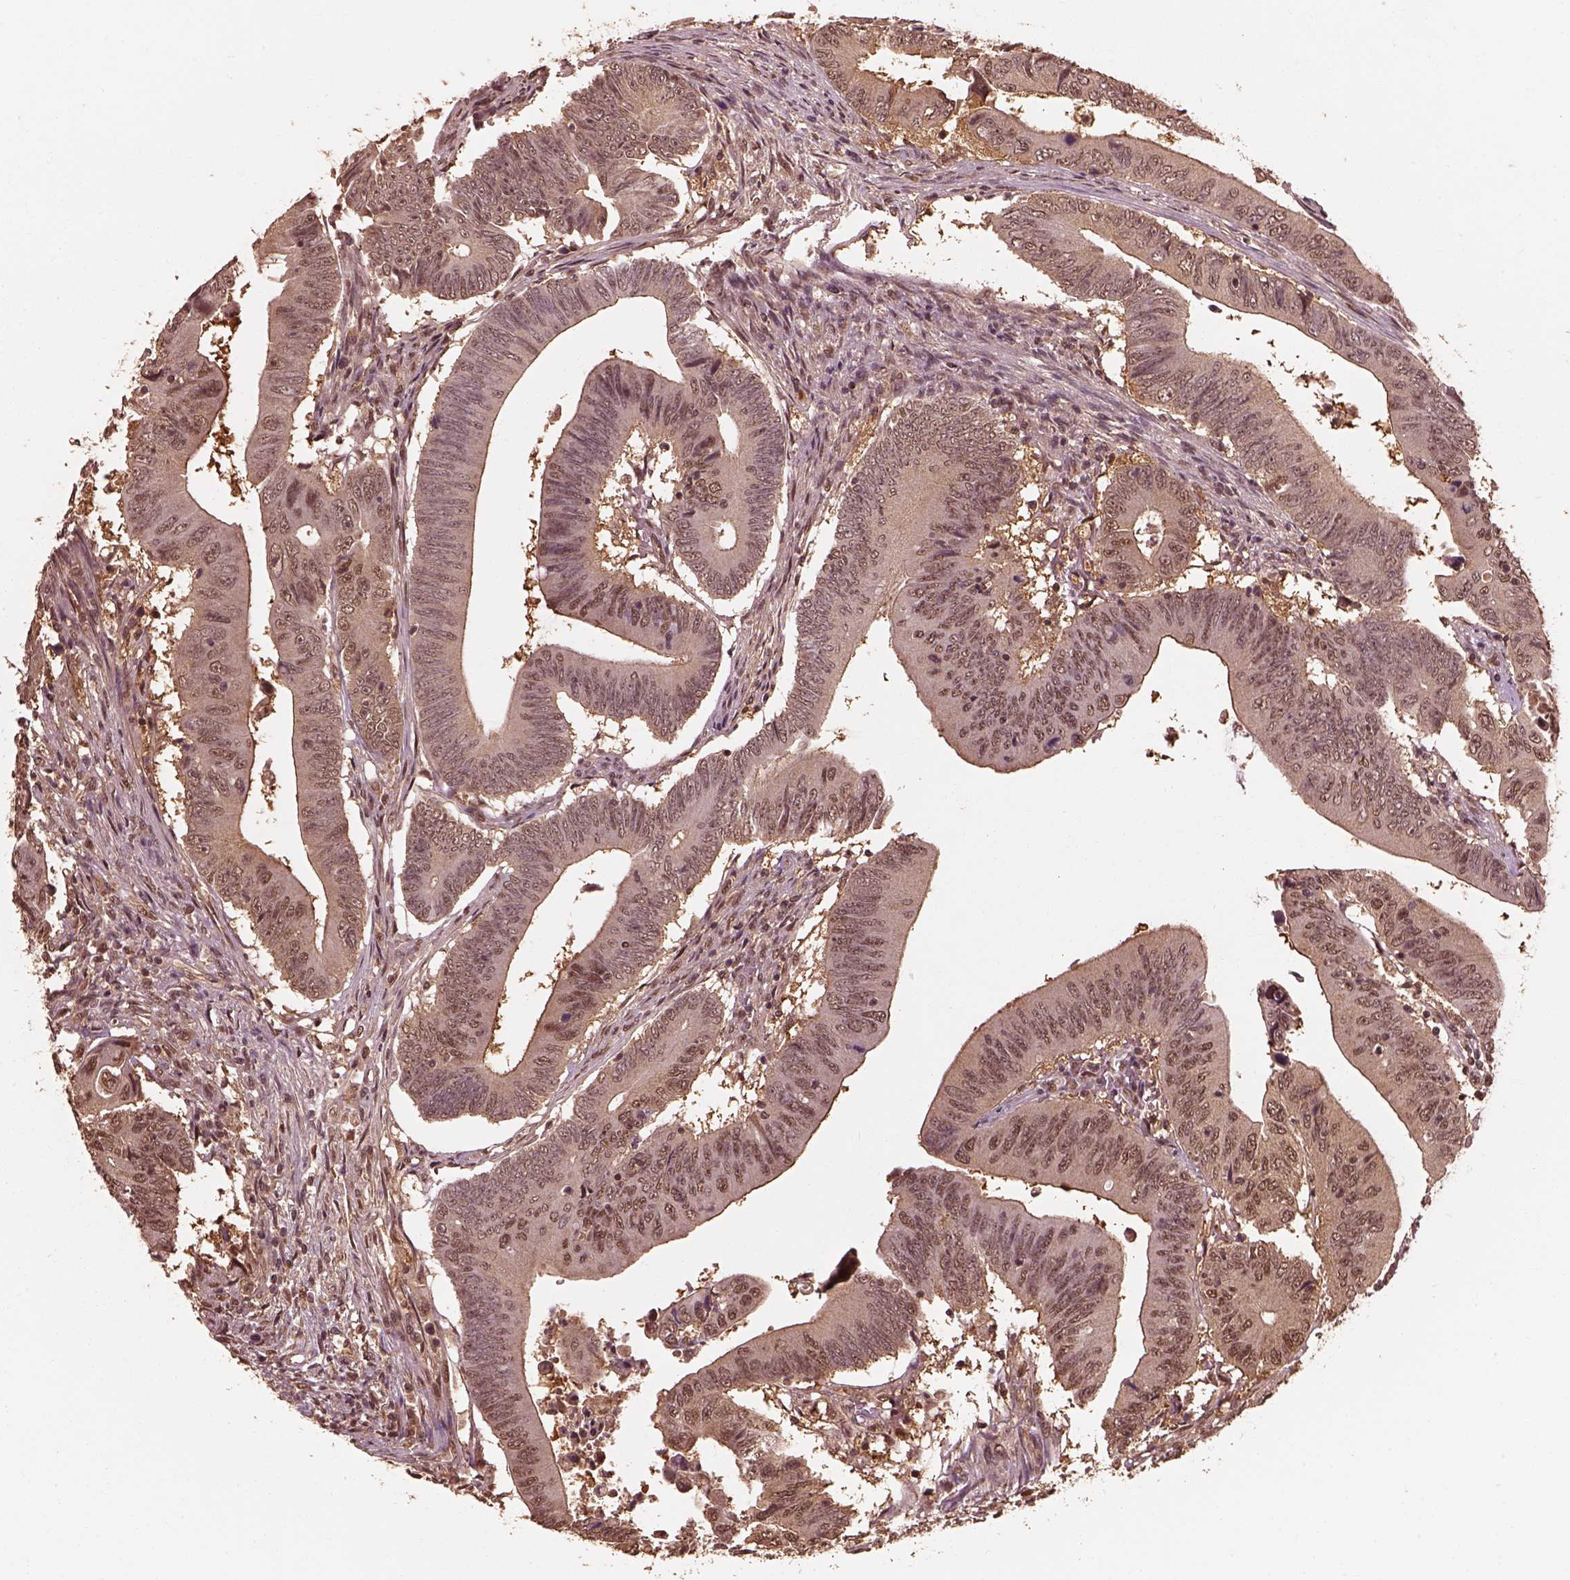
{"staining": {"intensity": "weak", "quantity": "25%-75%", "location": "cytoplasmic/membranous,nuclear"}, "tissue": "colorectal cancer", "cell_type": "Tumor cells", "image_type": "cancer", "snomed": [{"axis": "morphology", "description": "Adenocarcinoma, NOS"}, {"axis": "topography", "description": "Colon"}], "caption": "Immunohistochemical staining of colorectal cancer (adenocarcinoma) reveals weak cytoplasmic/membranous and nuclear protein positivity in approximately 25%-75% of tumor cells.", "gene": "PSMC5", "patient": {"sex": "female", "age": 90}}